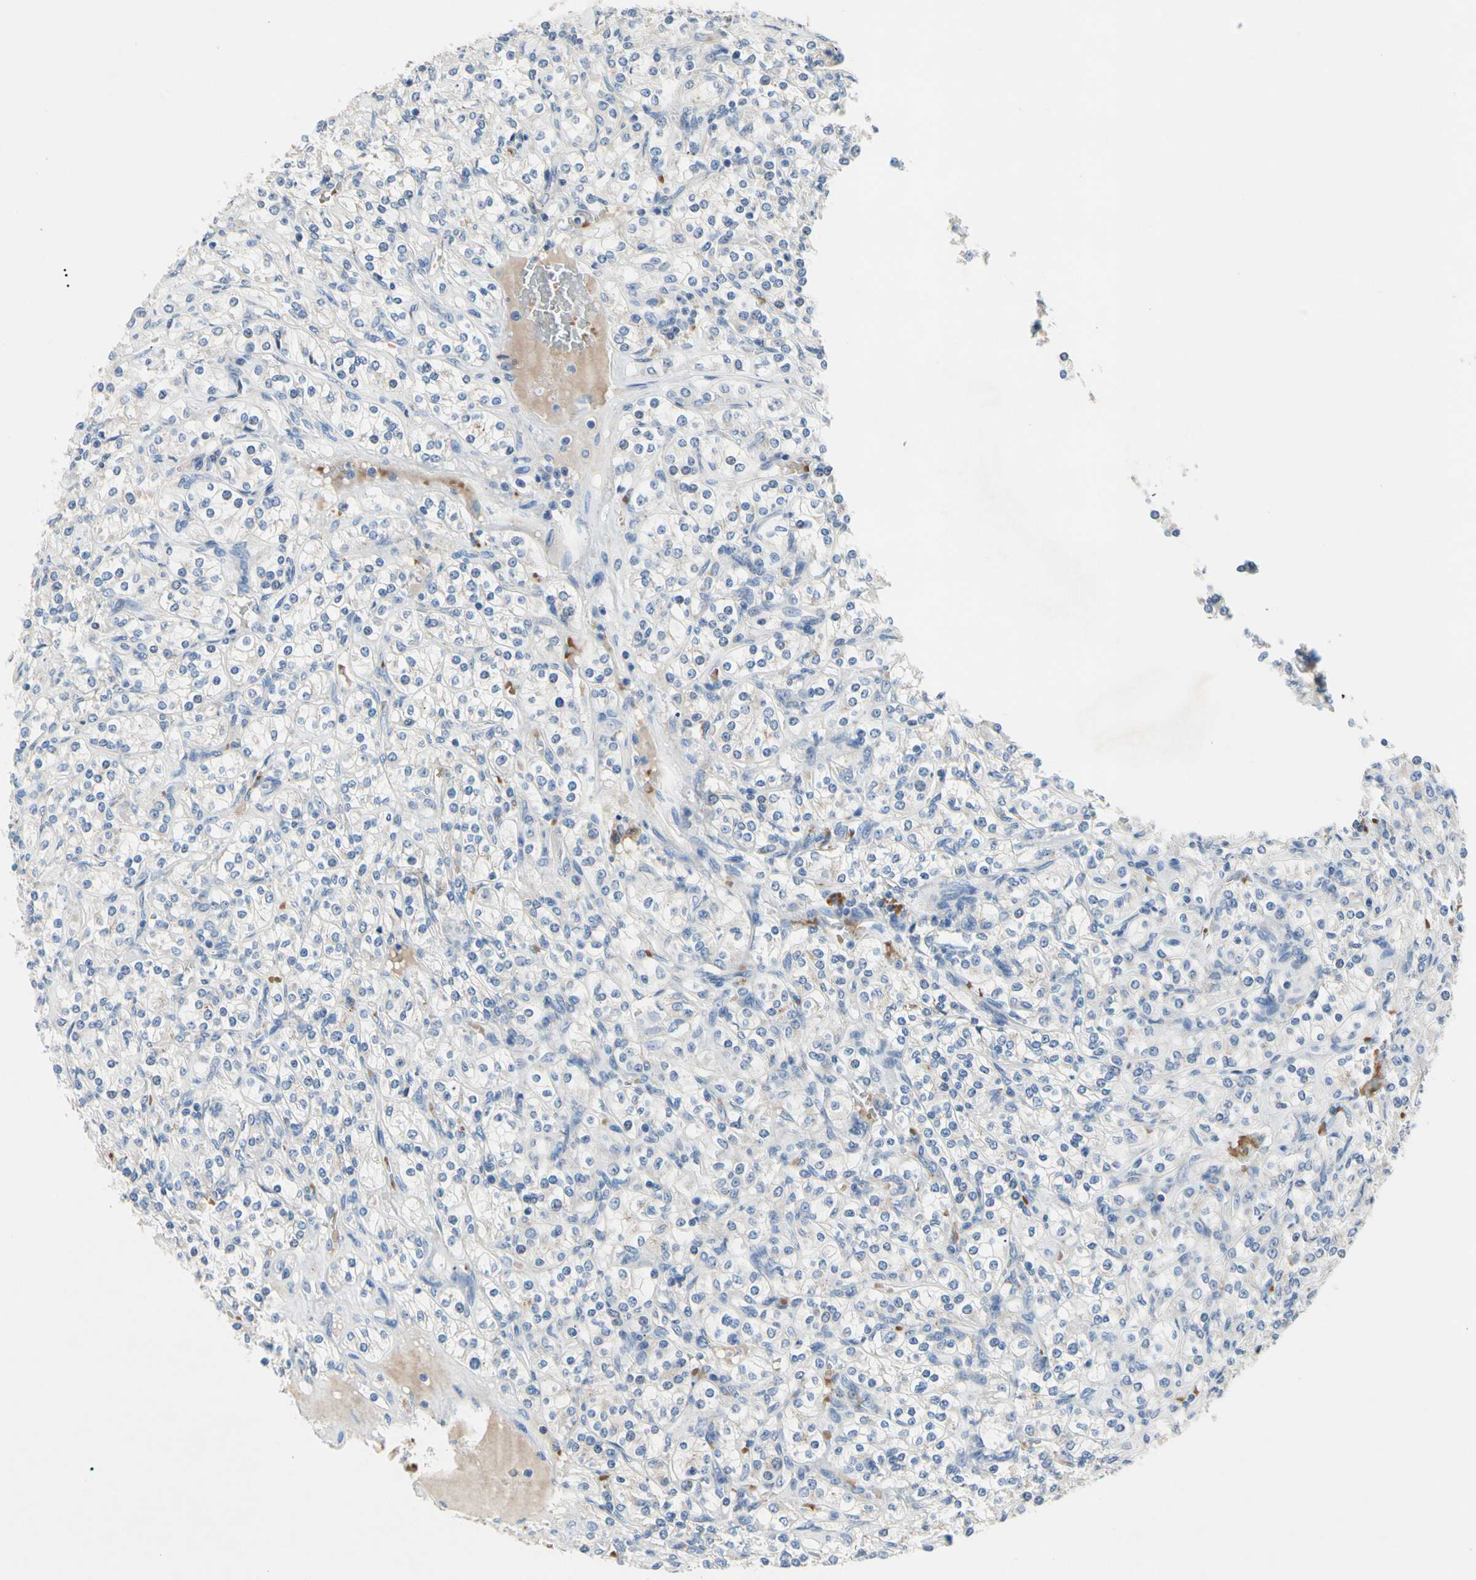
{"staining": {"intensity": "weak", "quantity": "<25%", "location": "cytoplasmic/membranous"}, "tissue": "renal cancer", "cell_type": "Tumor cells", "image_type": "cancer", "snomed": [{"axis": "morphology", "description": "Adenocarcinoma, NOS"}, {"axis": "topography", "description": "Kidney"}], "caption": "Immunohistochemistry of renal cancer (adenocarcinoma) exhibits no expression in tumor cells.", "gene": "RETSAT", "patient": {"sex": "male", "age": 77}}